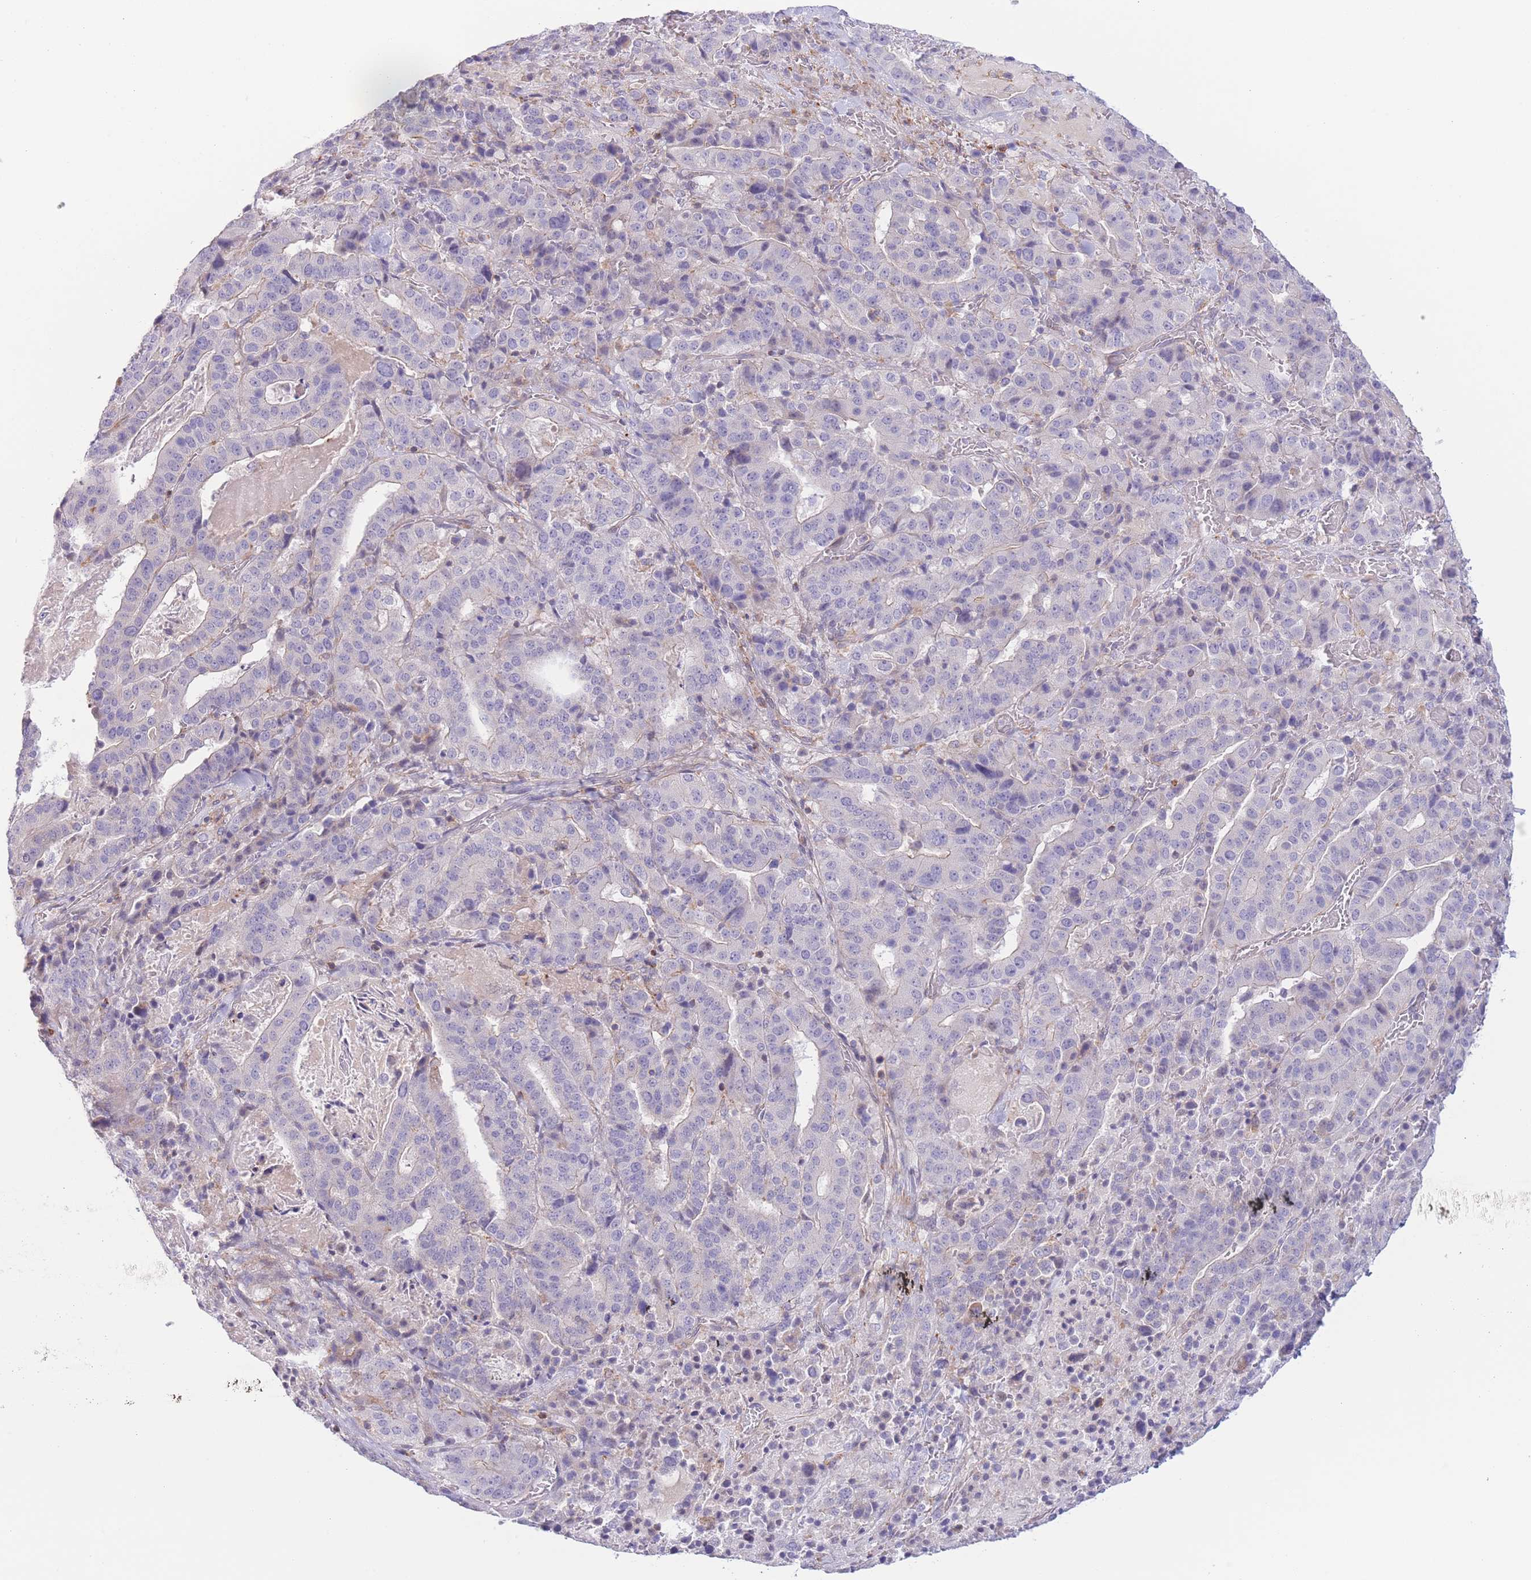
{"staining": {"intensity": "negative", "quantity": "none", "location": "none"}, "tissue": "stomach cancer", "cell_type": "Tumor cells", "image_type": "cancer", "snomed": [{"axis": "morphology", "description": "Adenocarcinoma, NOS"}, {"axis": "topography", "description": "Stomach"}], "caption": "The IHC image has no significant positivity in tumor cells of stomach adenocarcinoma tissue. (DAB immunohistochemistry (IHC), high magnification).", "gene": "C9orf152", "patient": {"sex": "male", "age": 48}}